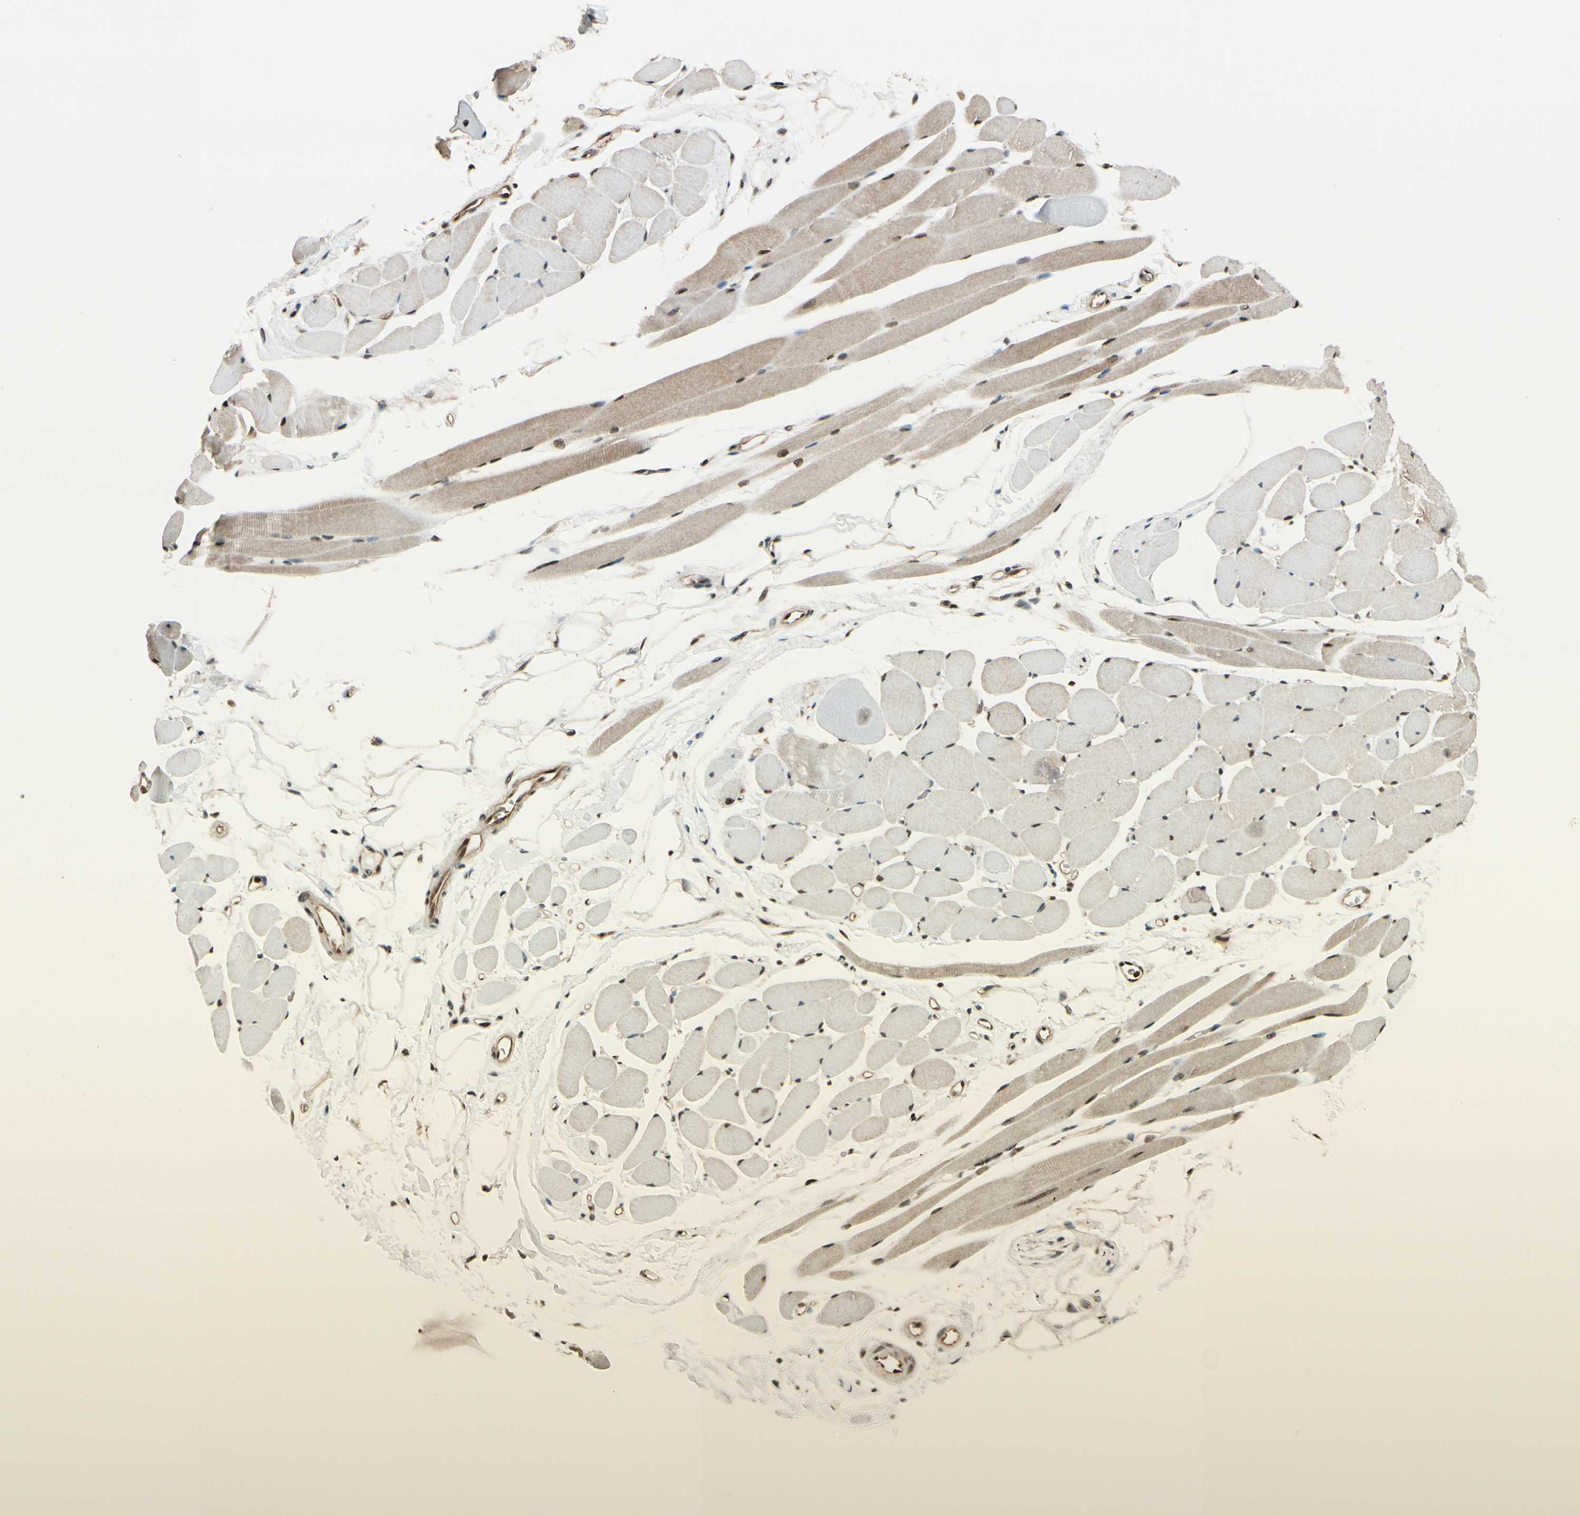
{"staining": {"intensity": "moderate", "quantity": ">75%", "location": "cytoplasmic/membranous,nuclear"}, "tissue": "skeletal muscle", "cell_type": "Myocytes", "image_type": "normal", "snomed": [{"axis": "morphology", "description": "Normal tissue, NOS"}, {"axis": "topography", "description": "Skeletal muscle"}, {"axis": "topography", "description": "Peripheral nerve tissue"}], "caption": "The image shows immunohistochemical staining of benign skeletal muscle. There is moderate cytoplasmic/membranous,nuclear staining is seen in approximately >75% of myocytes.", "gene": "HSF1", "patient": {"sex": "female", "age": 84}}